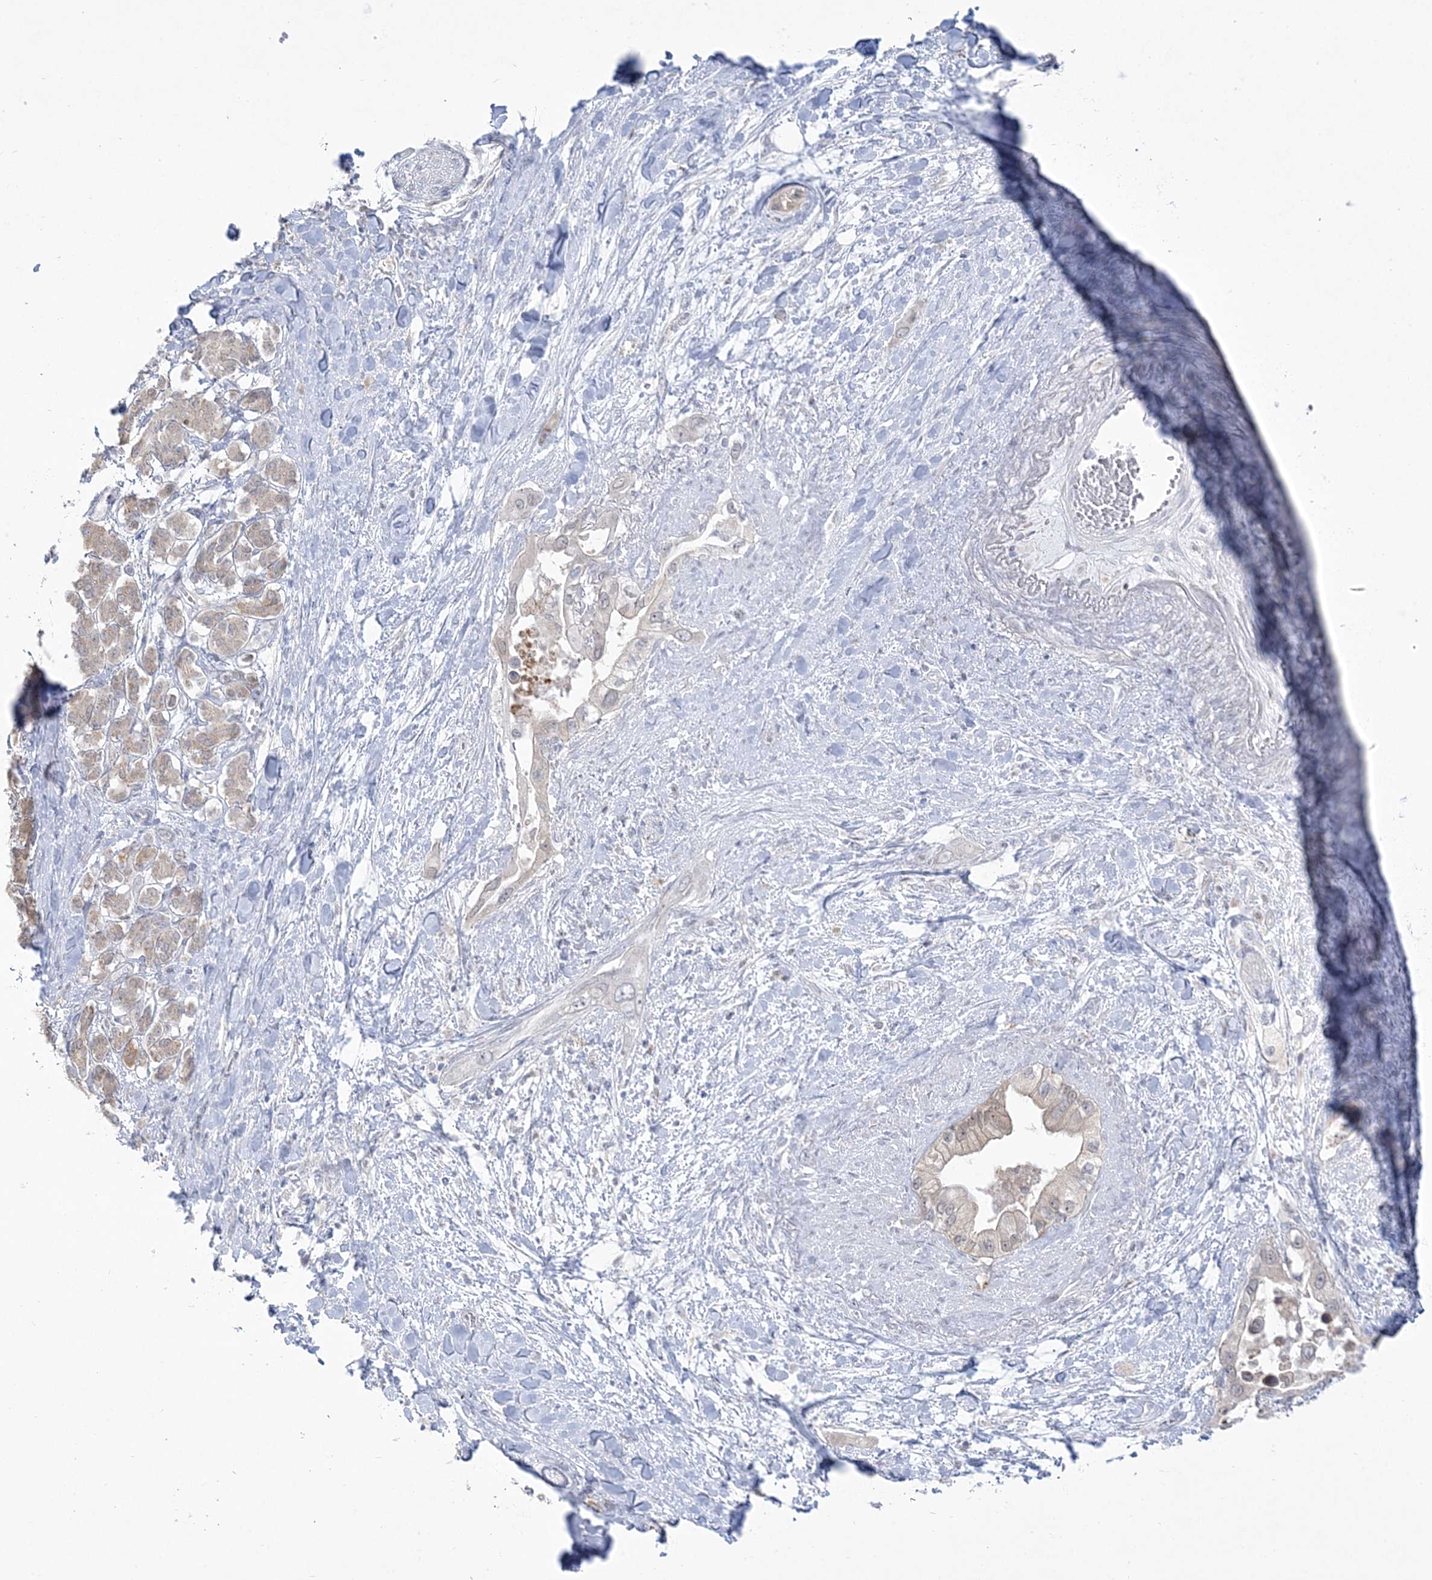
{"staining": {"intensity": "negative", "quantity": "none", "location": "none"}, "tissue": "pancreatic cancer", "cell_type": "Tumor cells", "image_type": "cancer", "snomed": [{"axis": "morphology", "description": "Inflammation, NOS"}, {"axis": "morphology", "description": "Adenocarcinoma, NOS"}, {"axis": "topography", "description": "Pancreas"}], "caption": "This photomicrograph is of pancreatic adenocarcinoma stained with immunohistochemistry (IHC) to label a protein in brown with the nuclei are counter-stained blue. There is no expression in tumor cells. (DAB (3,3'-diaminobenzidine) immunohistochemistry, high magnification).", "gene": "PCBD1", "patient": {"sex": "female", "age": 56}}